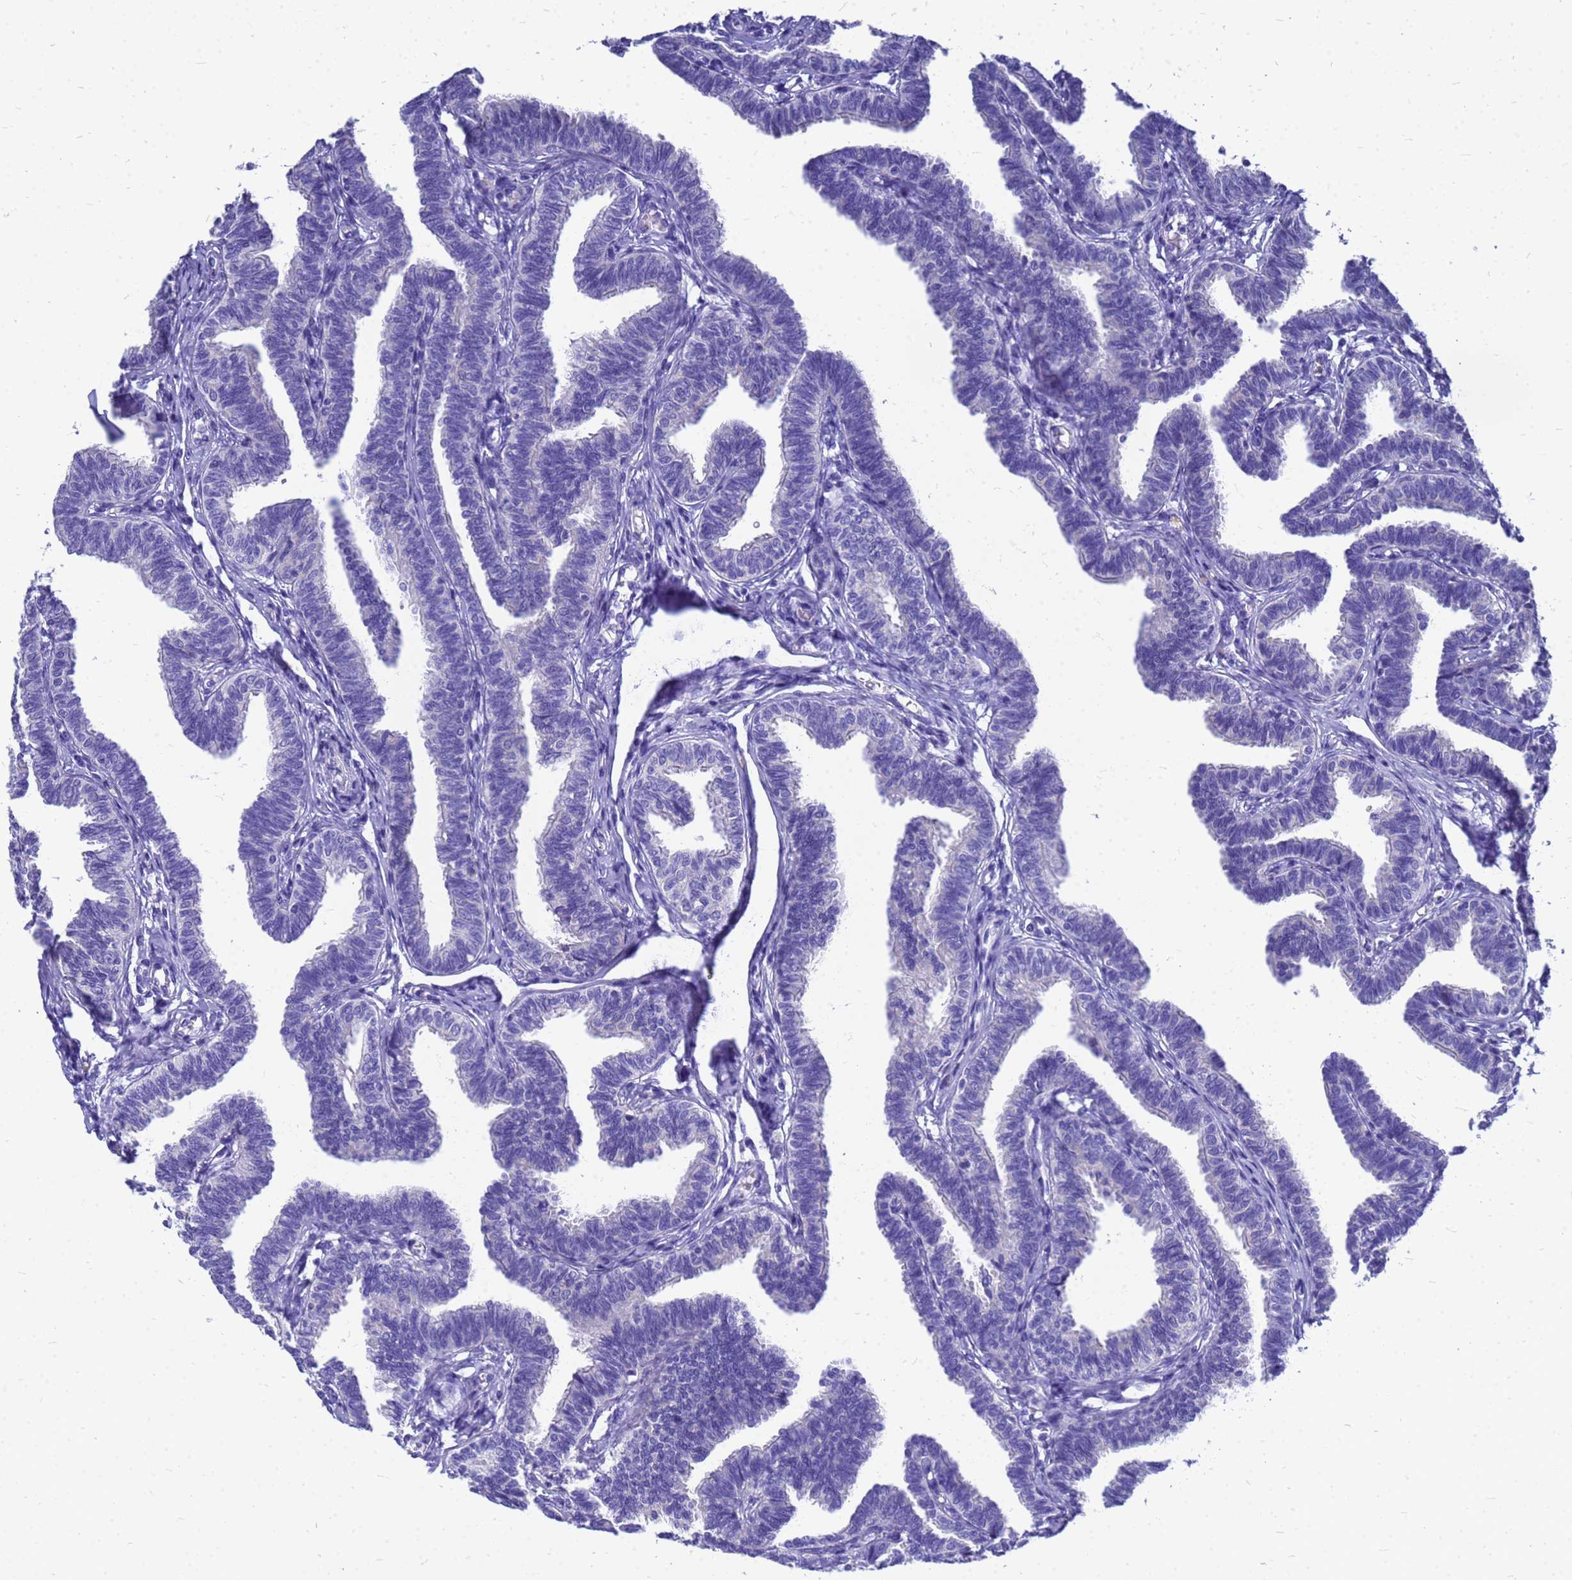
{"staining": {"intensity": "negative", "quantity": "none", "location": "none"}, "tissue": "fallopian tube", "cell_type": "Glandular cells", "image_type": "normal", "snomed": [{"axis": "morphology", "description": "Normal tissue, NOS"}, {"axis": "topography", "description": "Fallopian tube"}, {"axis": "topography", "description": "Ovary"}], "caption": "Immunohistochemistry of normal human fallopian tube demonstrates no positivity in glandular cells.", "gene": "OR52E2", "patient": {"sex": "female", "age": 23}}